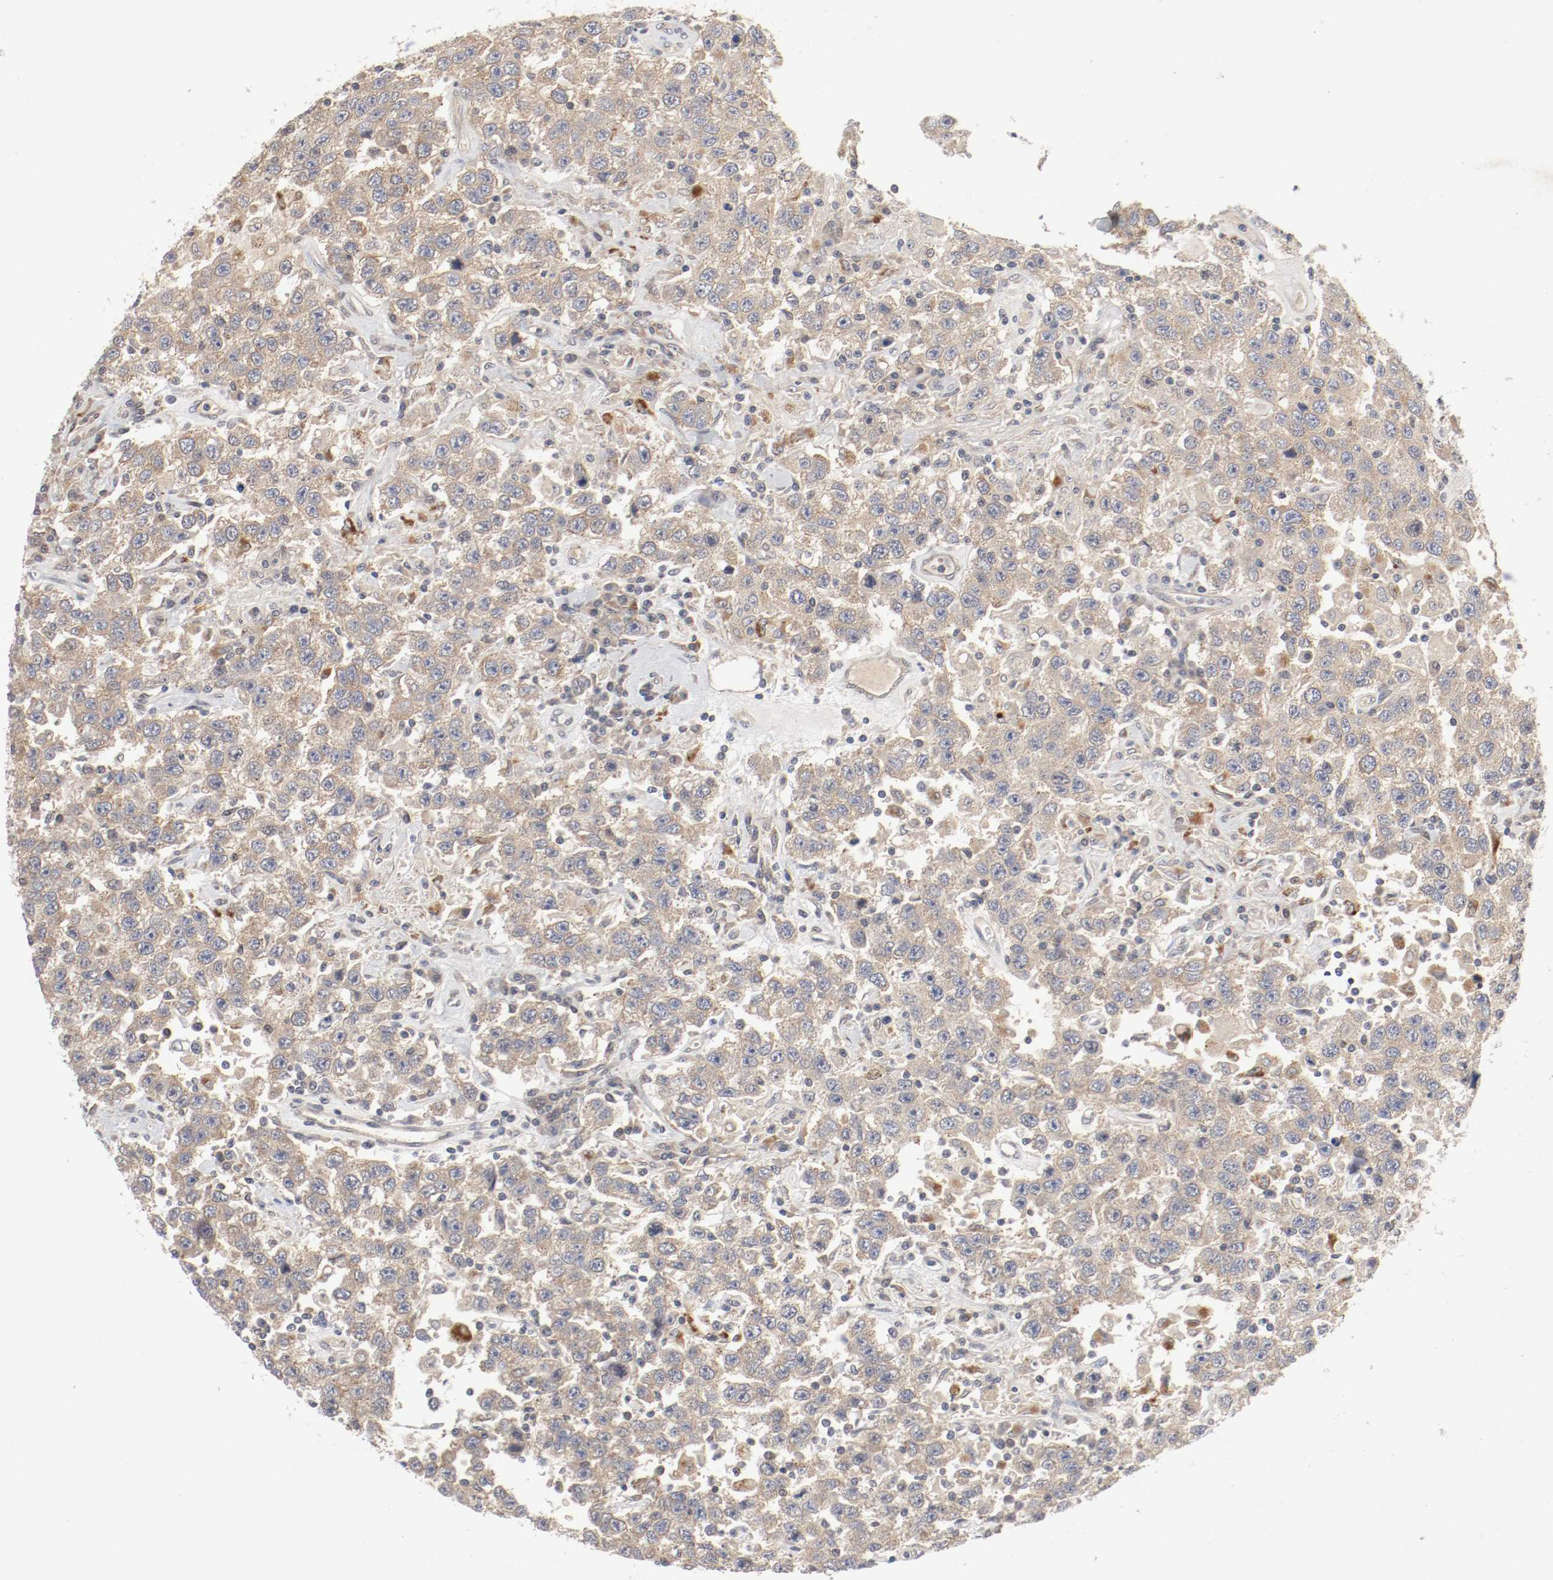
{"staining": {"intensity": "weak", "quantity": ">75%", "location": "cytoplasmic/membranous"}, "tissue": "testis cancer", "cell_type": "Tumor cells", "image_type": "cancer", "snomed": [{"axis": "morphology", "description": "Seminoma, NOS"}, {"axis": "topography", "description": "Testis"}], "caption": "Protein expression analysis of human testis seminoma reveals weak cytoplasmic/membranous expression in about >75% of tumor cells.", "gene": "REN", "patient": {"sex": "male", "age": 41}}